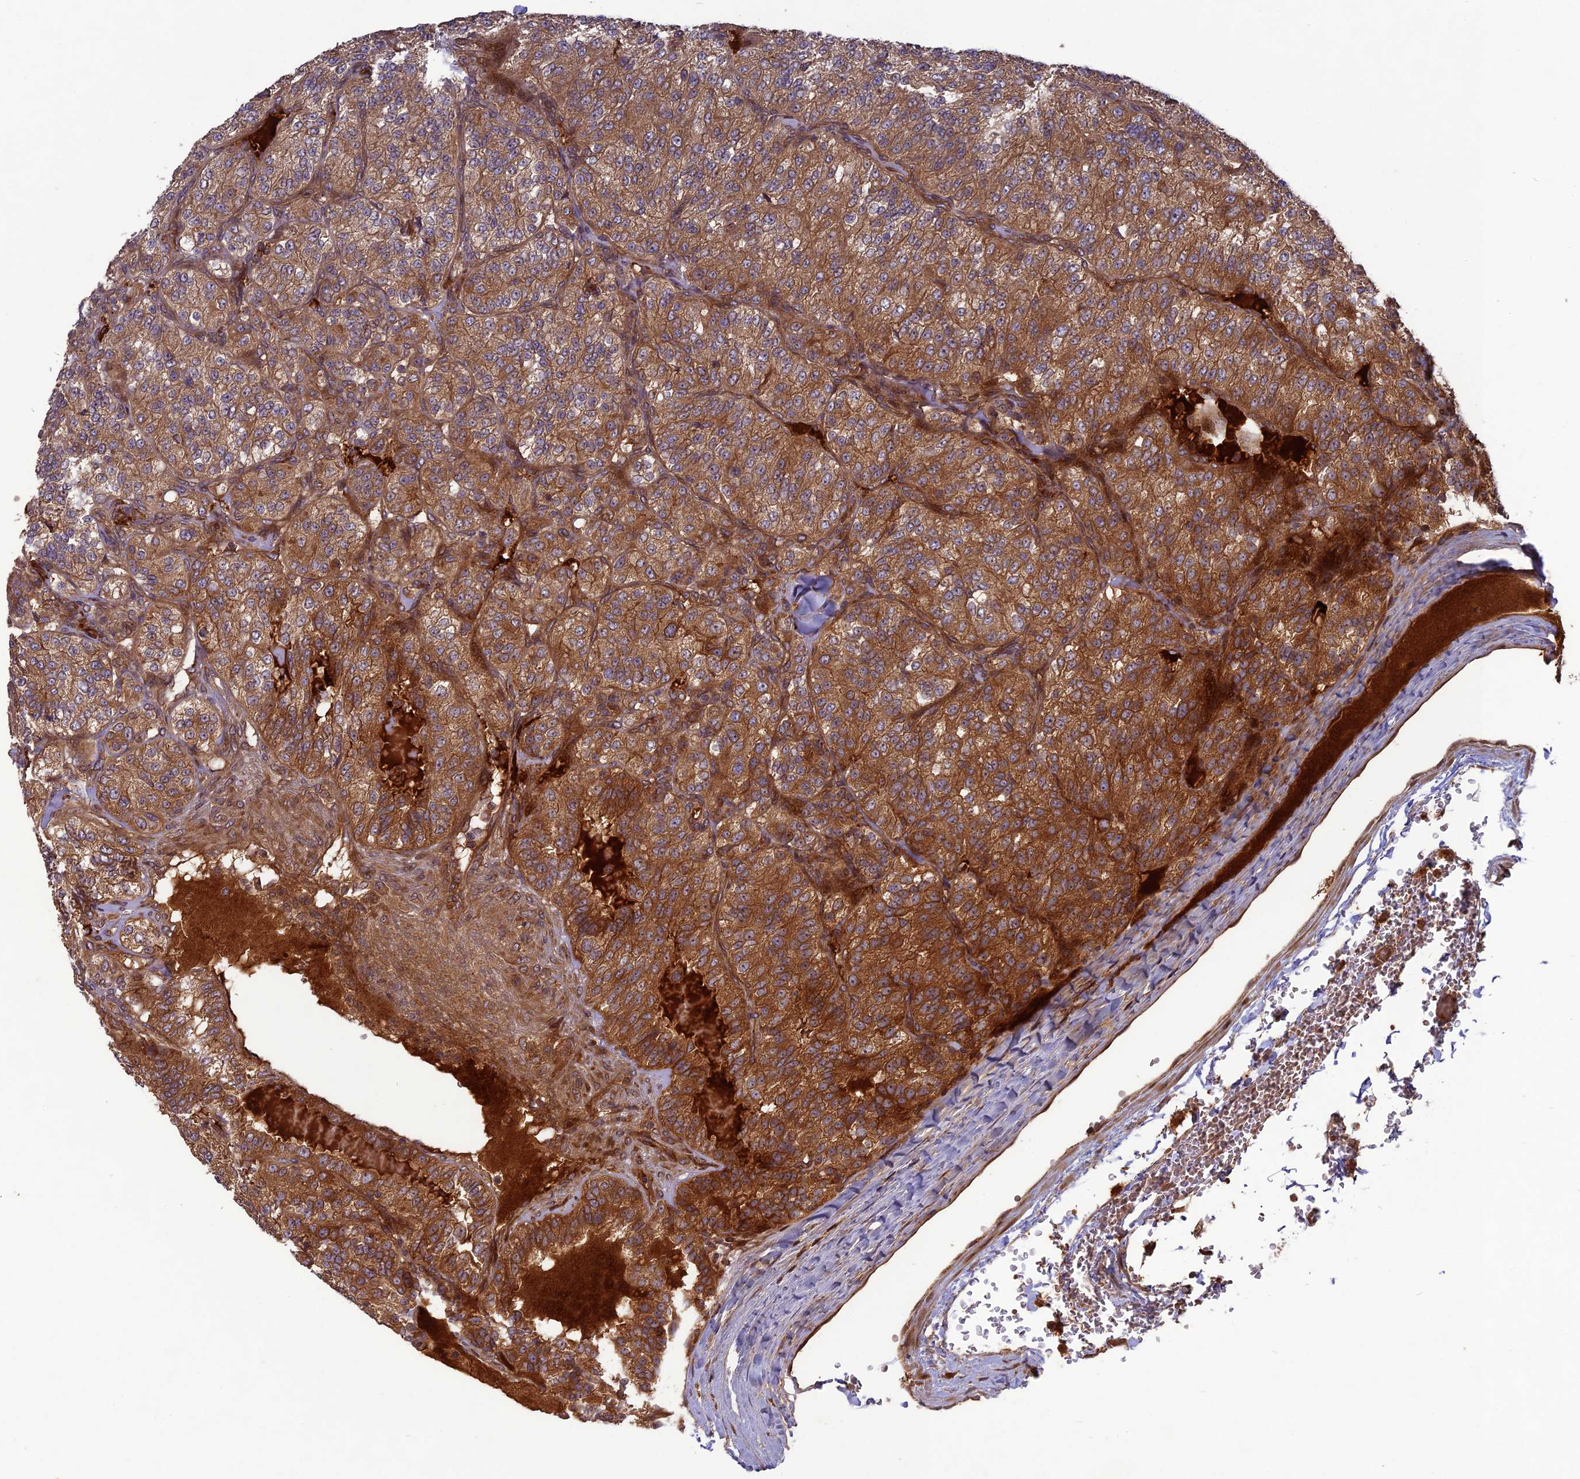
{"staining": {"intensity": "strong", "quantity": ">75%", "location": "cytoplasmic/membranous"}, "tissue": "renal cancer", "cell_type": "Tumor cells", "image_type": "cancer", "snomed": [{"axis": "morphology", "description": "Adenocarcinoma, NOS"}, {"axis": "topography", "description": "Kidney"}], "caption": "An immunohistochemistry micrograph of neoplastic tissue is shown. Protein staining in brown labels strong cytoplasmic/membranous positivity in adenocarcinoma (renal) within tumor cells.", "gene": "TMUB2", "patient": {"sex": "female", "age": 63}}